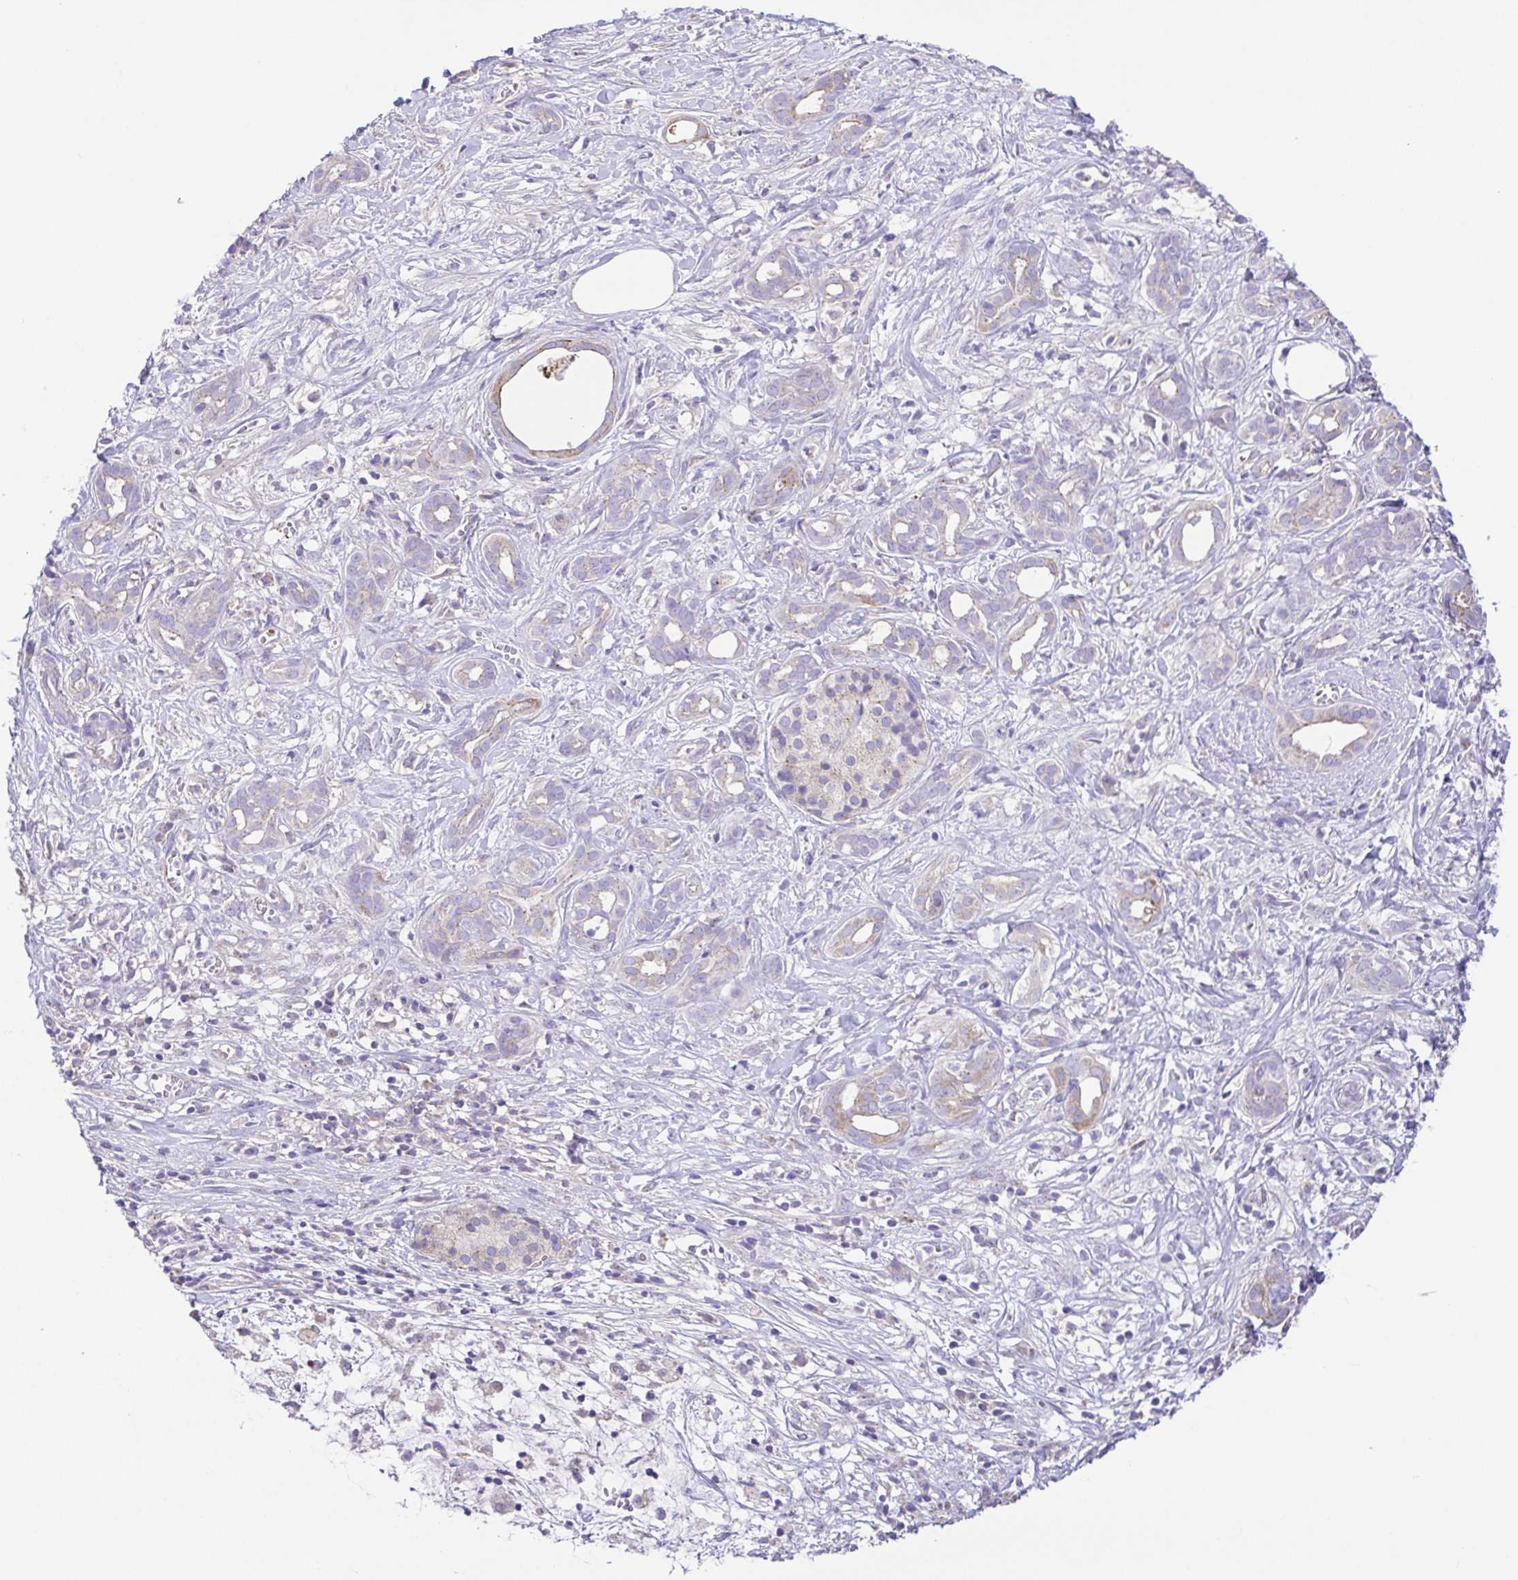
{"staining": {"intensity": "weak", "quantity": "<25%", "location": "cytoplasmic/membranous"}, "tissue": "pancreatic cancer", "cell_type": "Tumor cells", "image_type": "cancer", "snomed": [{"axis": "morphology", "description": "Adenocarcinoma, NOS"}, {"axis": "topography", "description": "Pancreas"}], "caption": "DAB (3,3'-diaminobenzidine) immunohistochemical staining of adenocarcinoma (pancreatic) shows no significant positivity in tumor cells.", "gene": "SLC13A1", "patient": {"sex": "male", "age": 61}}